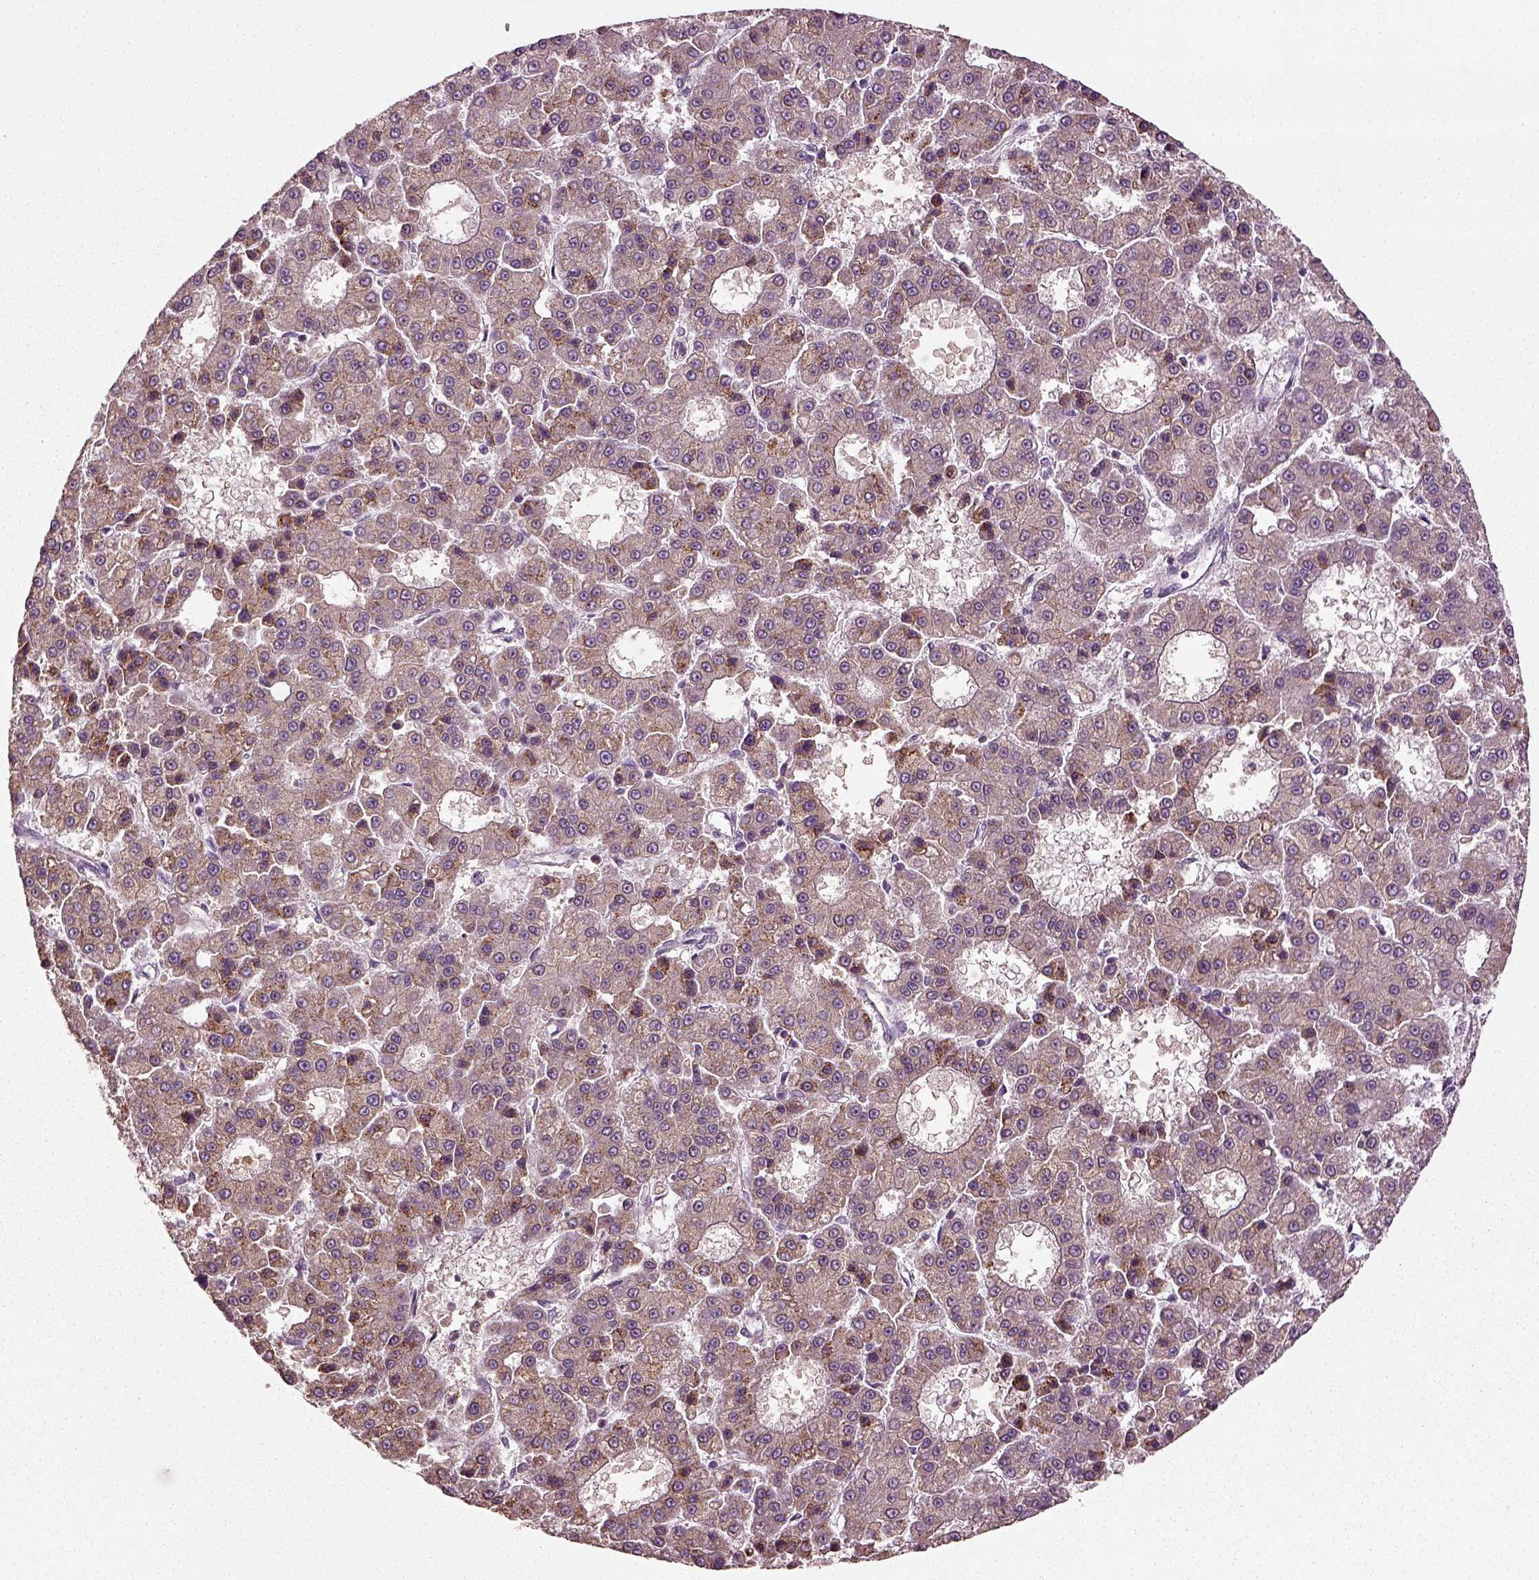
{"staining": {"intensity": "strong", "quantity": "25%-75%", "location": "cytoplasmic/membranous"}, "tissue": "liver cancer", "cell_type": "Tumor cells", "image_type": "cancer", "snomed": [{"axis": "morphology", "description": "Carcinoma, Hepatocellular, NOS"}, {"axis": "topography", "description": "Liver"}], "caption": "The immunohistochemical stain shows strong cytoplasmic/membranous staining in tumor cells of liver hepatocellular carcinoma tissue. Nuclei are stained in blue.", "gene": "ERV3-1", "patient": {"sex": "male", "age": 70}}